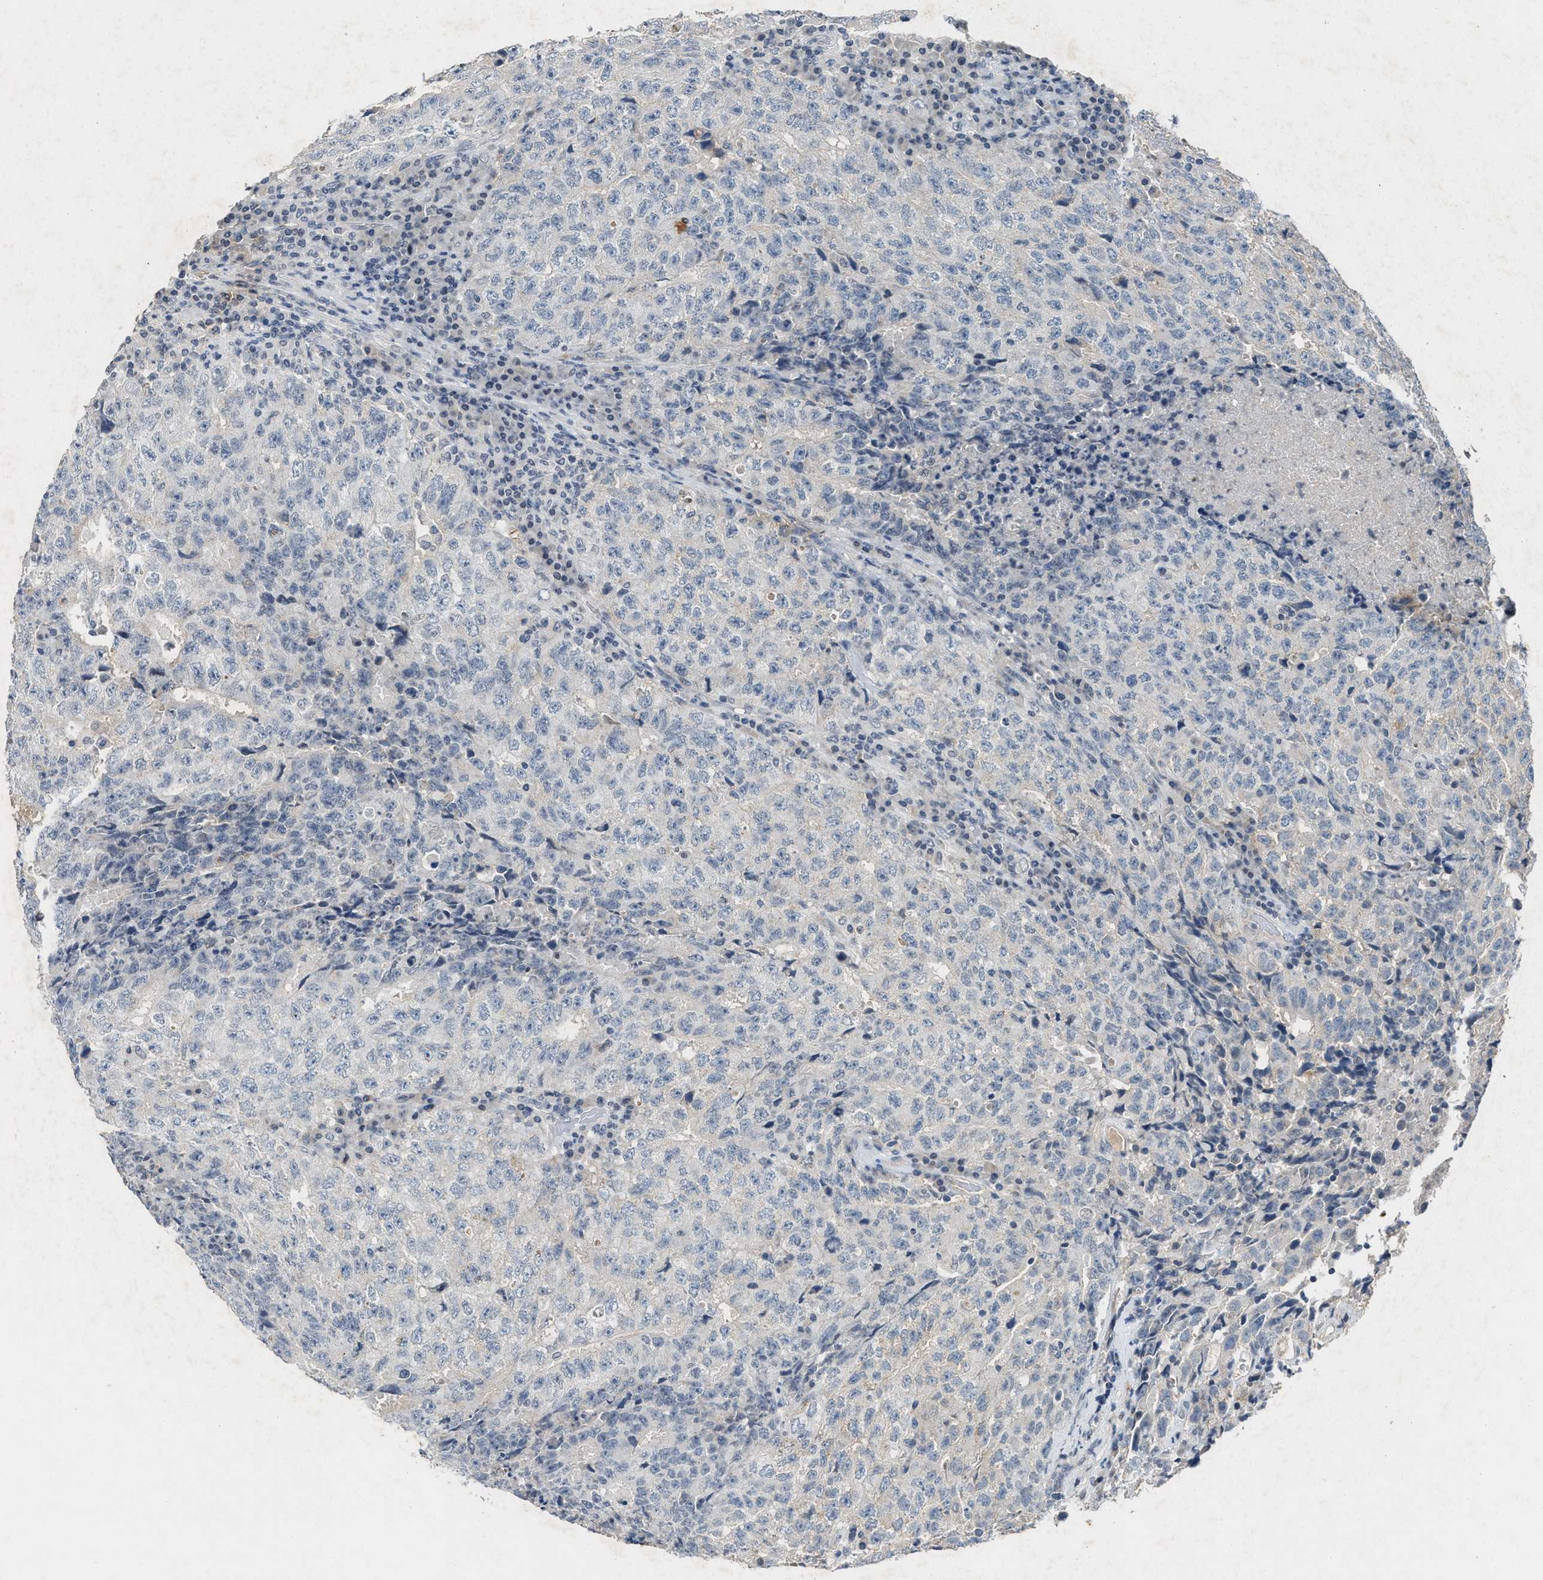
{"staining": {"intensity": "negative", "quantity": "none", "location": "none"}, "tissue": "testis cancer", "cell_type": "Tumor cells", "image_type": "cancer", "snomed": [{"axis": "morphology", "description": "Necrosis, NOS"}, {"axis": "morphology", "description": "Carcinoma, Embryonal, NOS"}, {"axis": "topography", "description": "Testis"}], "caption": "IHC of testis embryonal carcinoma demonstrates no positivity in tumor cells.", "gene": "SLC5A5", "patient": {"sex": "male", "age": 19}}